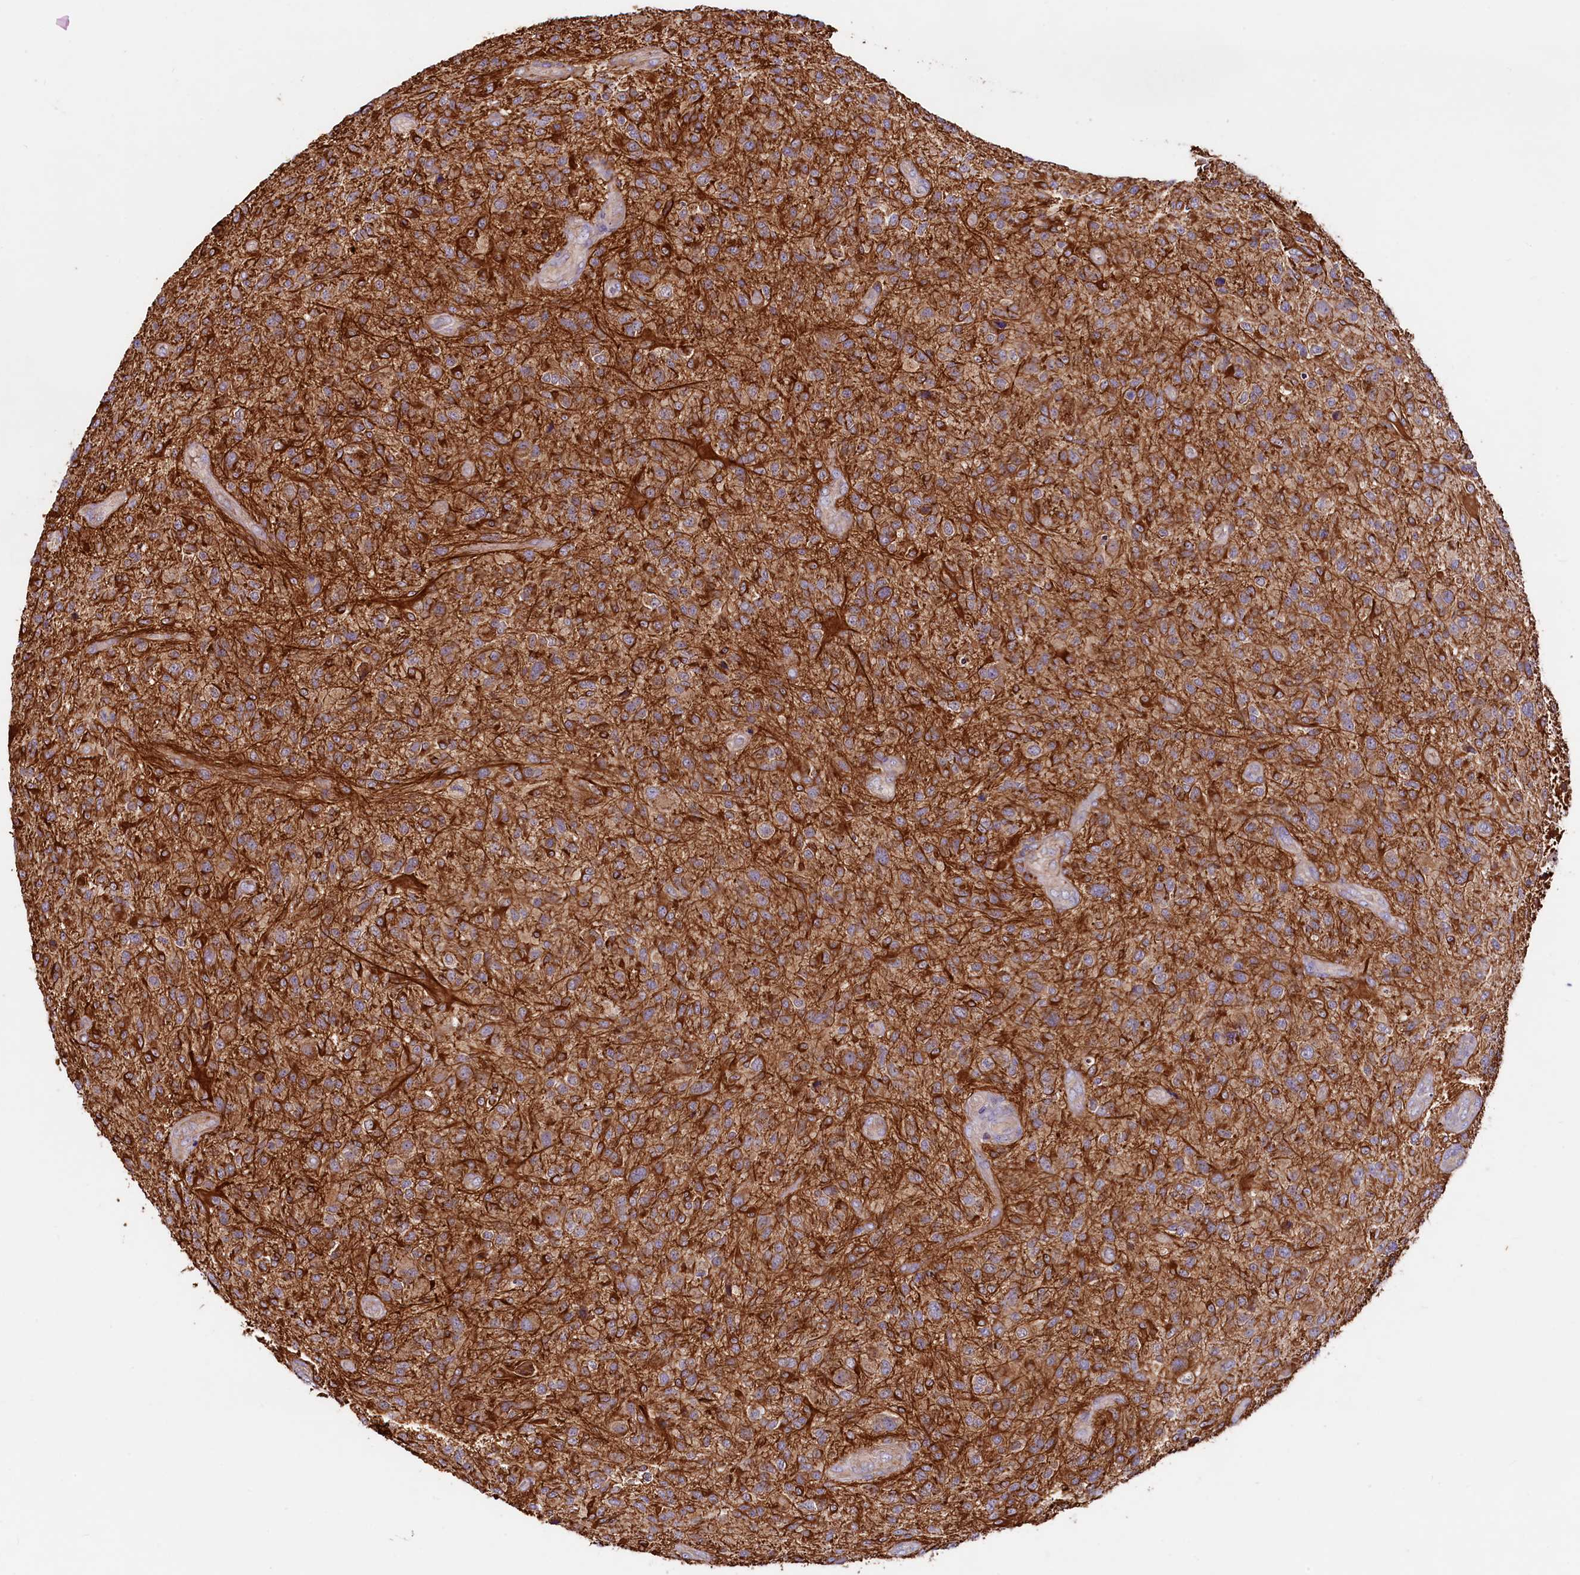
{"staining": {"intensity": "moderate", "quantity": ">75%", "location": "cytoplasmic/membranous"}, "tissue": "glioma", "cell_type": "Tumor cells", "image_type": "cancer", "snomed": [{"axis": "morphology", "description": "Glioma, malignant, High grade"}, {"axis": "topography", "description": "Brain"}], "caption": "This image displays high-grade glioma (malignant) stained with immunohistochemistry to label a protein in brown. The cytoplasmic/membranous of tumor cells show moderate positivity for the protein. Nuclei are counter-stained blue.", "gene": "CIAO3", "patient": {"sex": "male", "age": 47}}